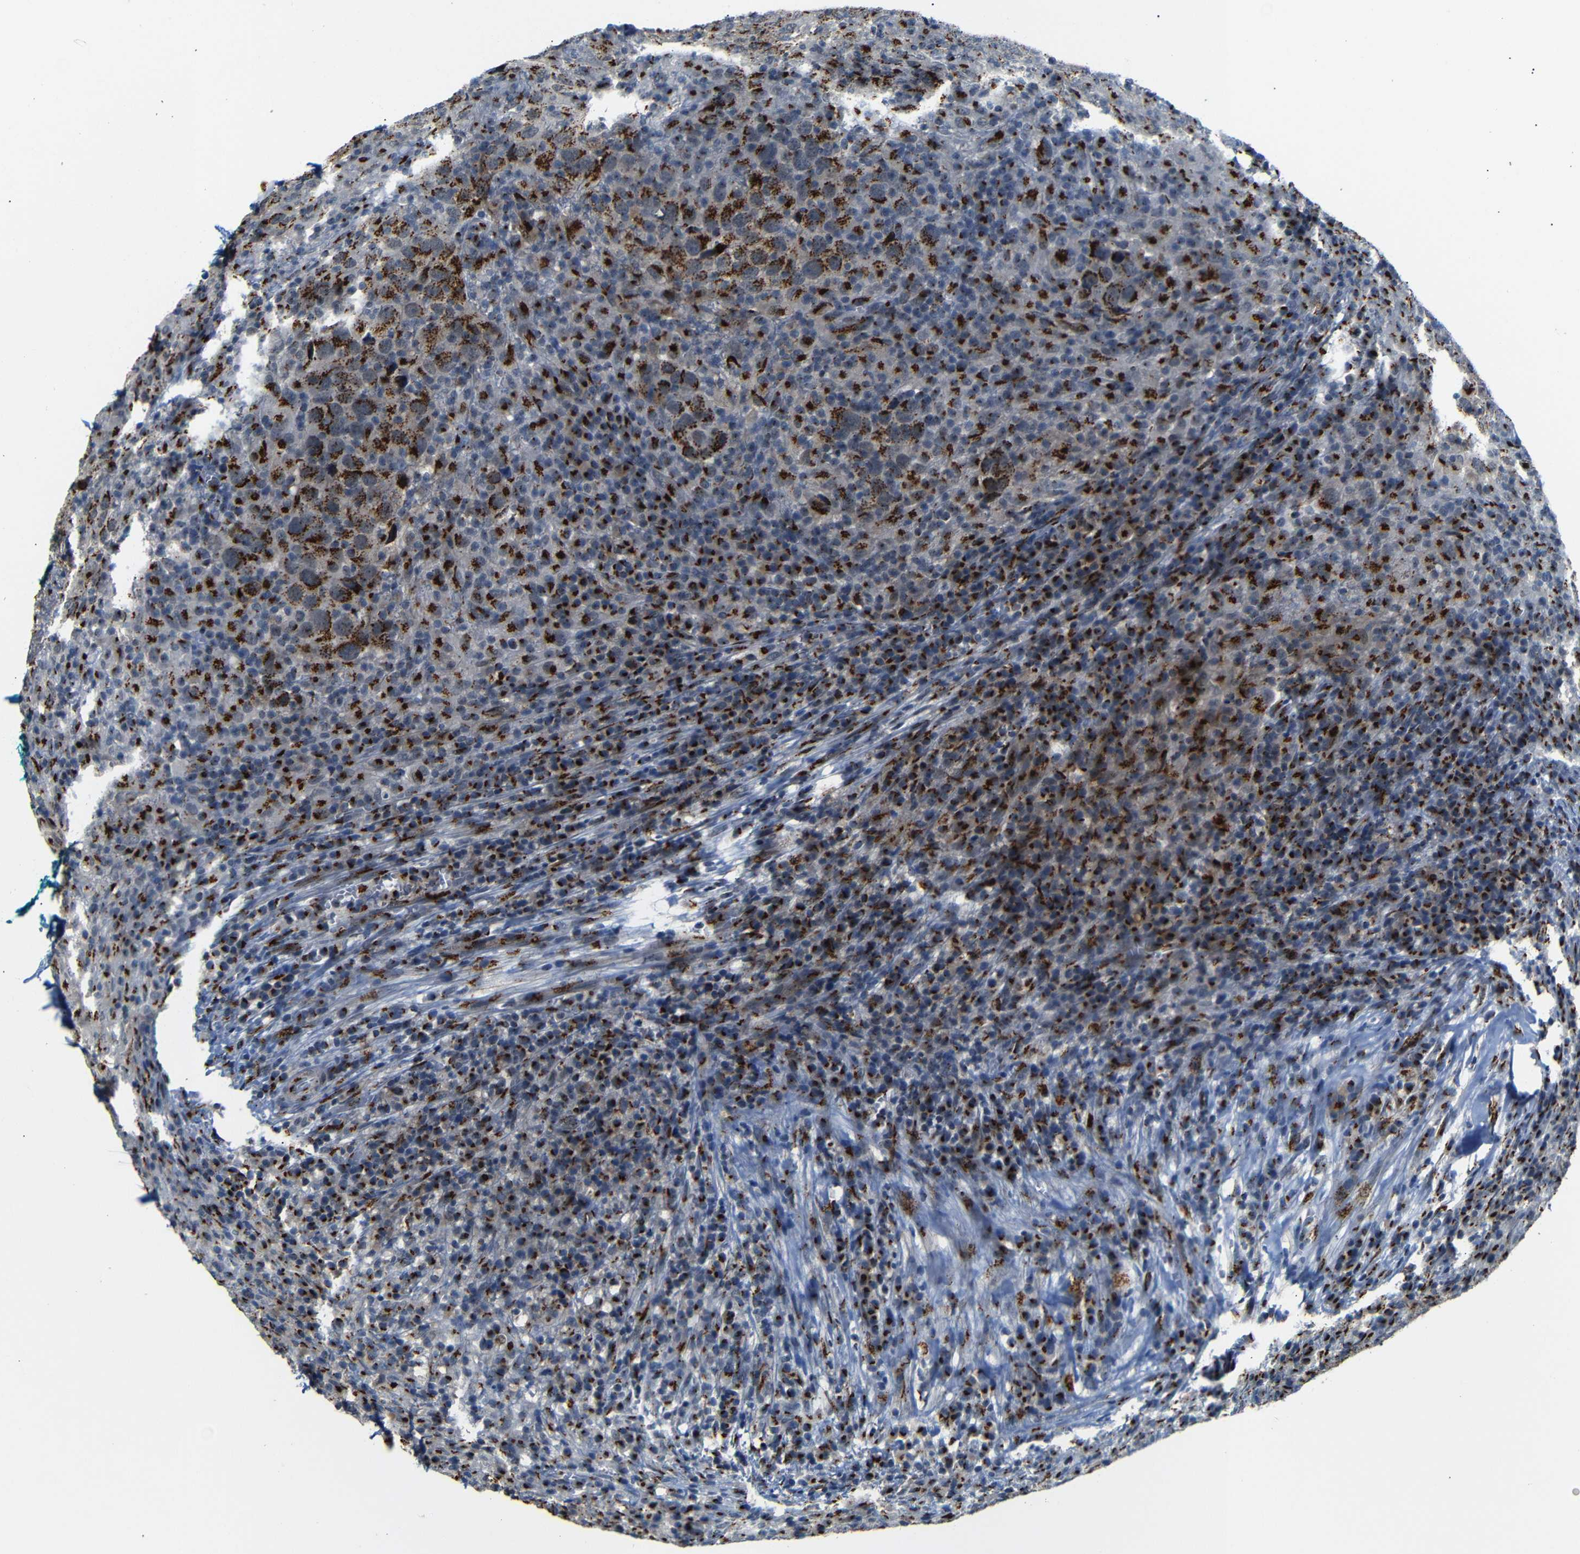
{"staining": {"intensity": "strong", "quantity": ">75%", "location": "cytoplasmic/membranous"}, "tissue": "head and neck cancer", "cell_type": "Tumor cells", "image_type": "cancer", "snomed": [{"axis": "morphology", "description": "Adenocarcinoma, NOS"}, {"axis": "topography", "description": "Salivary gland"}, {"axis": "topography", "description": "Head-Neck"}], "caption": "High-power microscopy captured an immunohistochemistry (IHC) micrograph of head and neck adenocarcinoma, revealing strong cytoplasmic/membranous expression in about >75% of tumor cells.", "gene": "TGOLN2", "patient": {"sex": "female", "age": 65}}